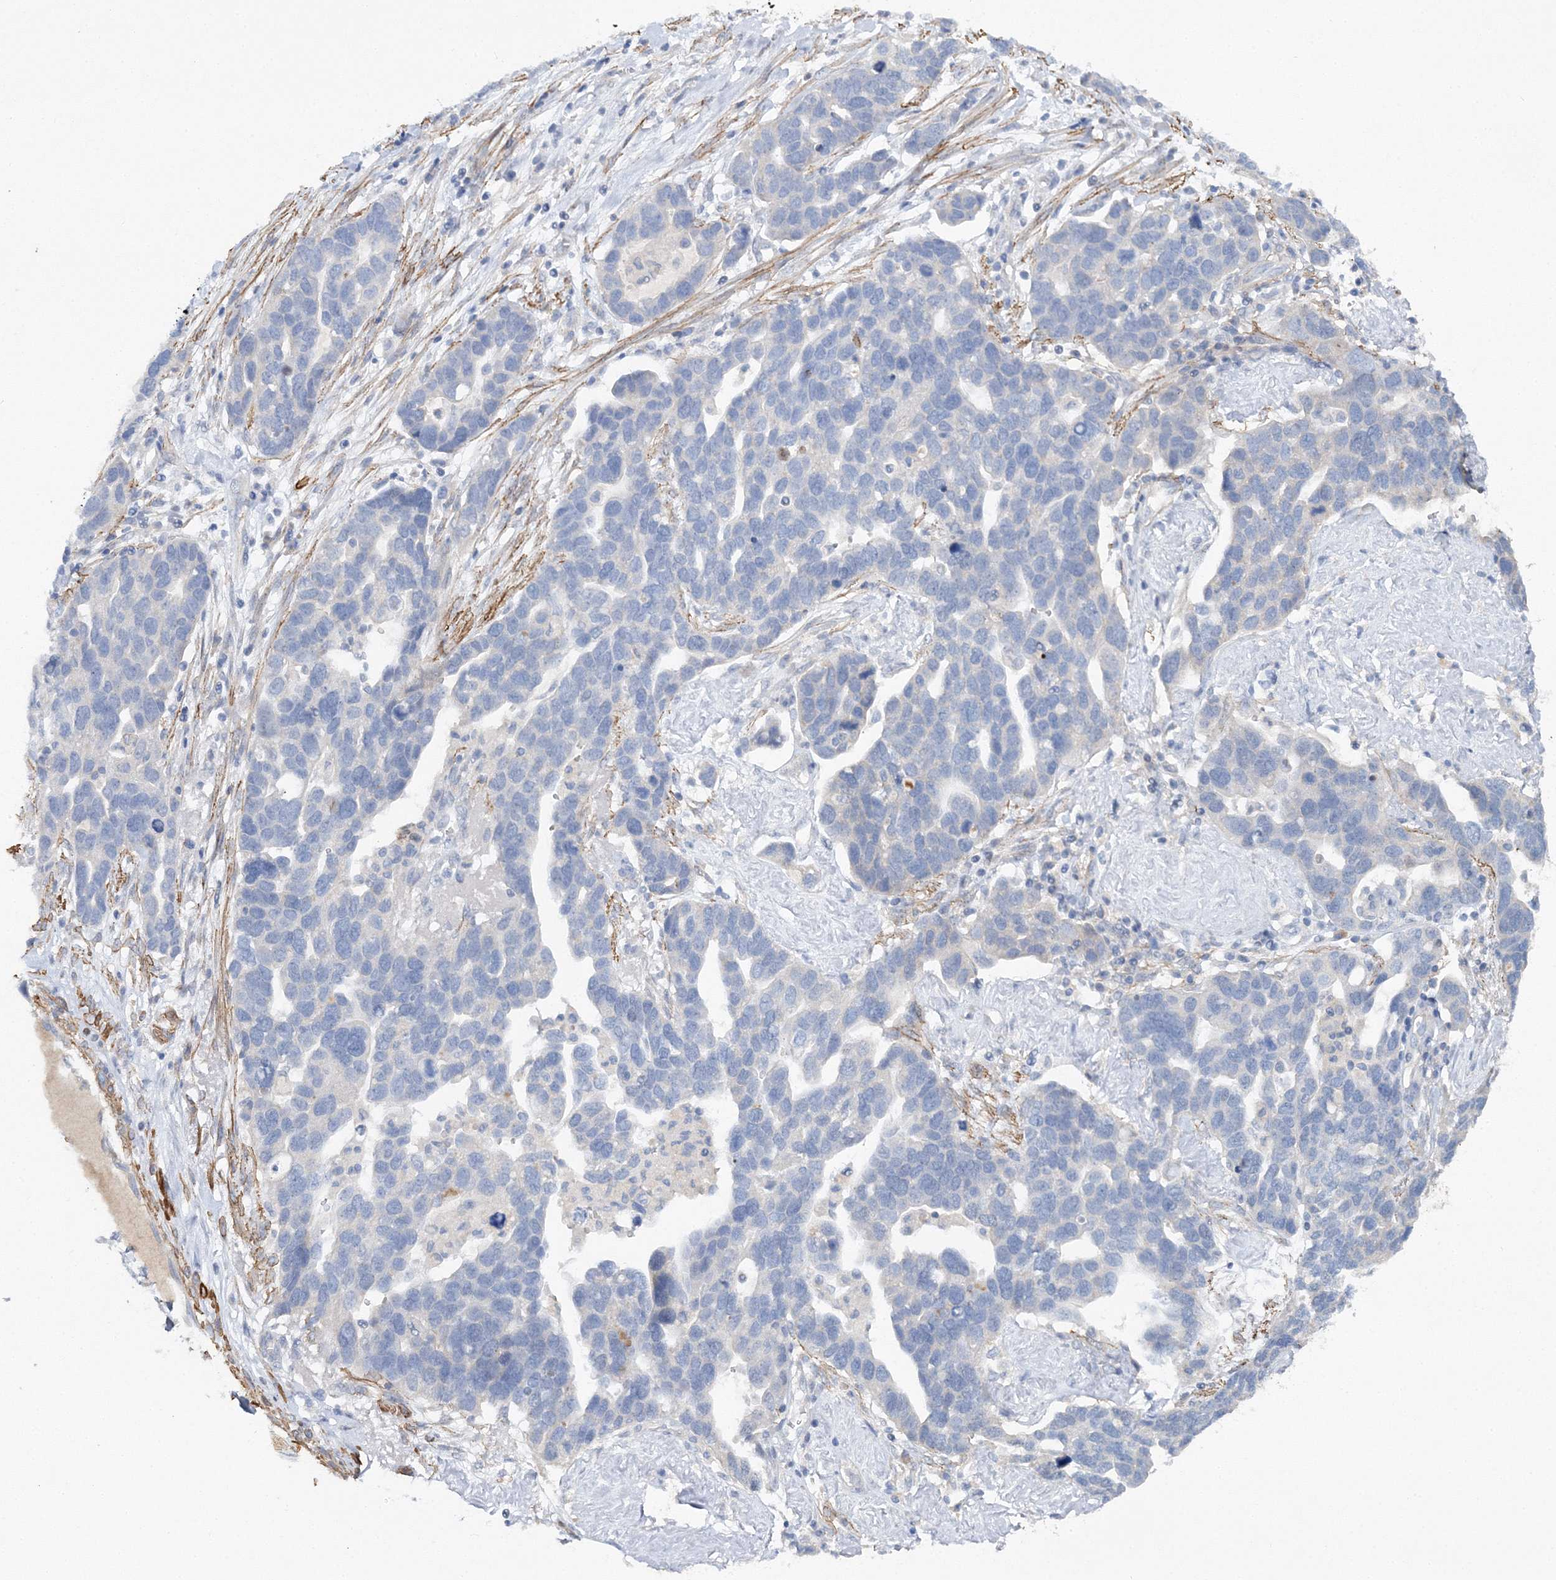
{"staining": {"intensity": "negative", "quantity": "none", "location": "none"}, "tissue": "ovarian cancer", "cell_type": "Tumor cells", "image_type": "cancer", "snomed": [{"axis": "morphology", "description": "Cystadenocarcinoma, serous, NOS"}, {"axis": "topography", "description": "Ovary"}], "caption": "Ovarian cancer was stained to show a protein in brown. There is no significant expression in tumor cells.", "gene": "RTN2", "patient": {"sex": "female", "age": 54}}